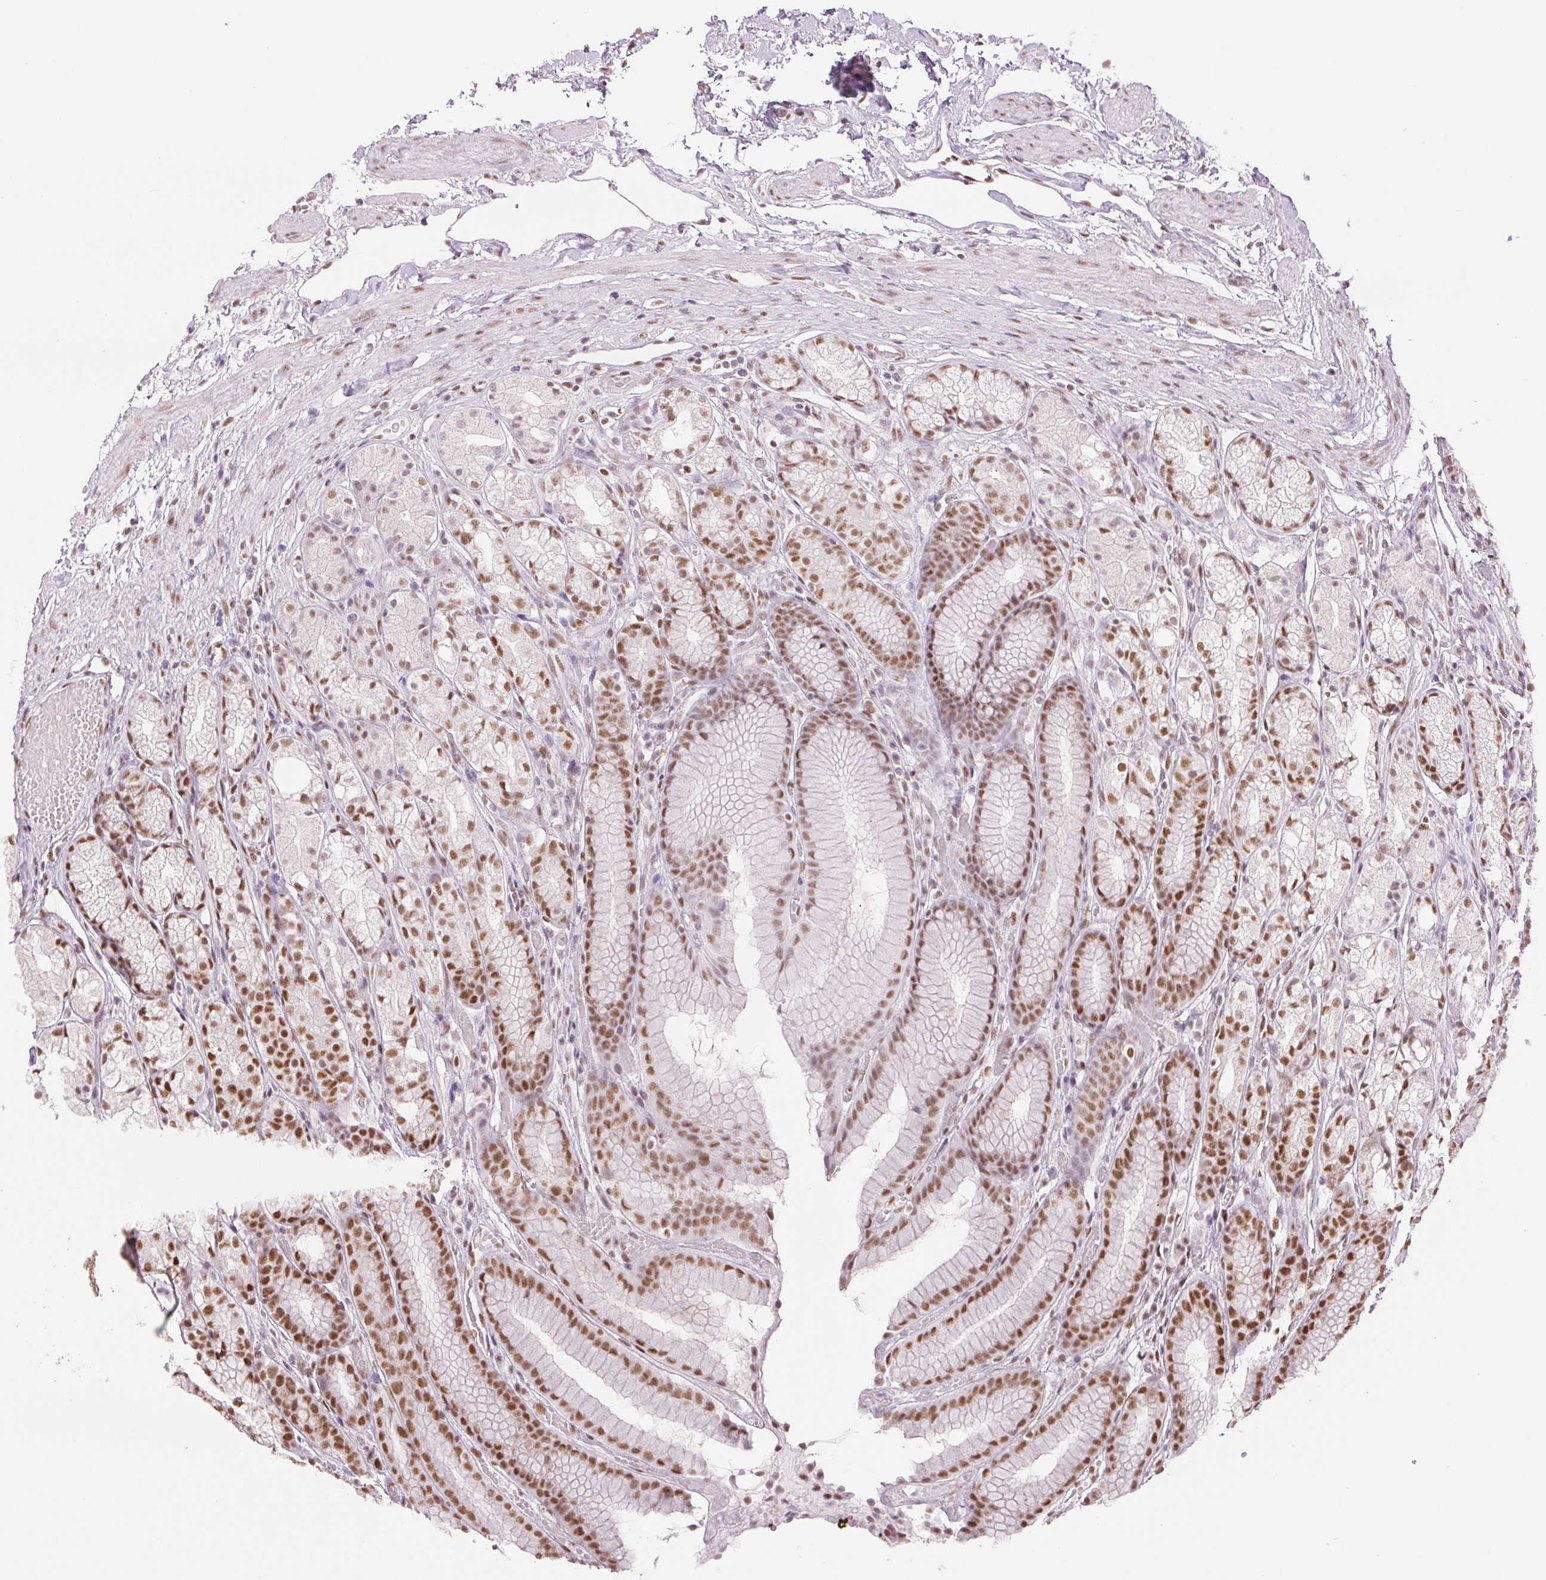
{"staining": {"intensity": "moderate", "quantity": ">75%", "location": "nuclear"}, "tissue": "stomach", "cell_type": "Glandular cells", "image_type": "normal", "snomed": [{"axis": "morphology", "description": "Normal tissue, NOS"}, {"axis": "topography", "description": "Stomach"}], "caption": "This histopathology image demonstrates immunohistochemistry (IHC) staining of unremarkable stomach, with medium moderate nuclear expression in about >75% of glandular cells.", "gene": "ZFR2", "patient": {"sex": "male", "age": 70}}